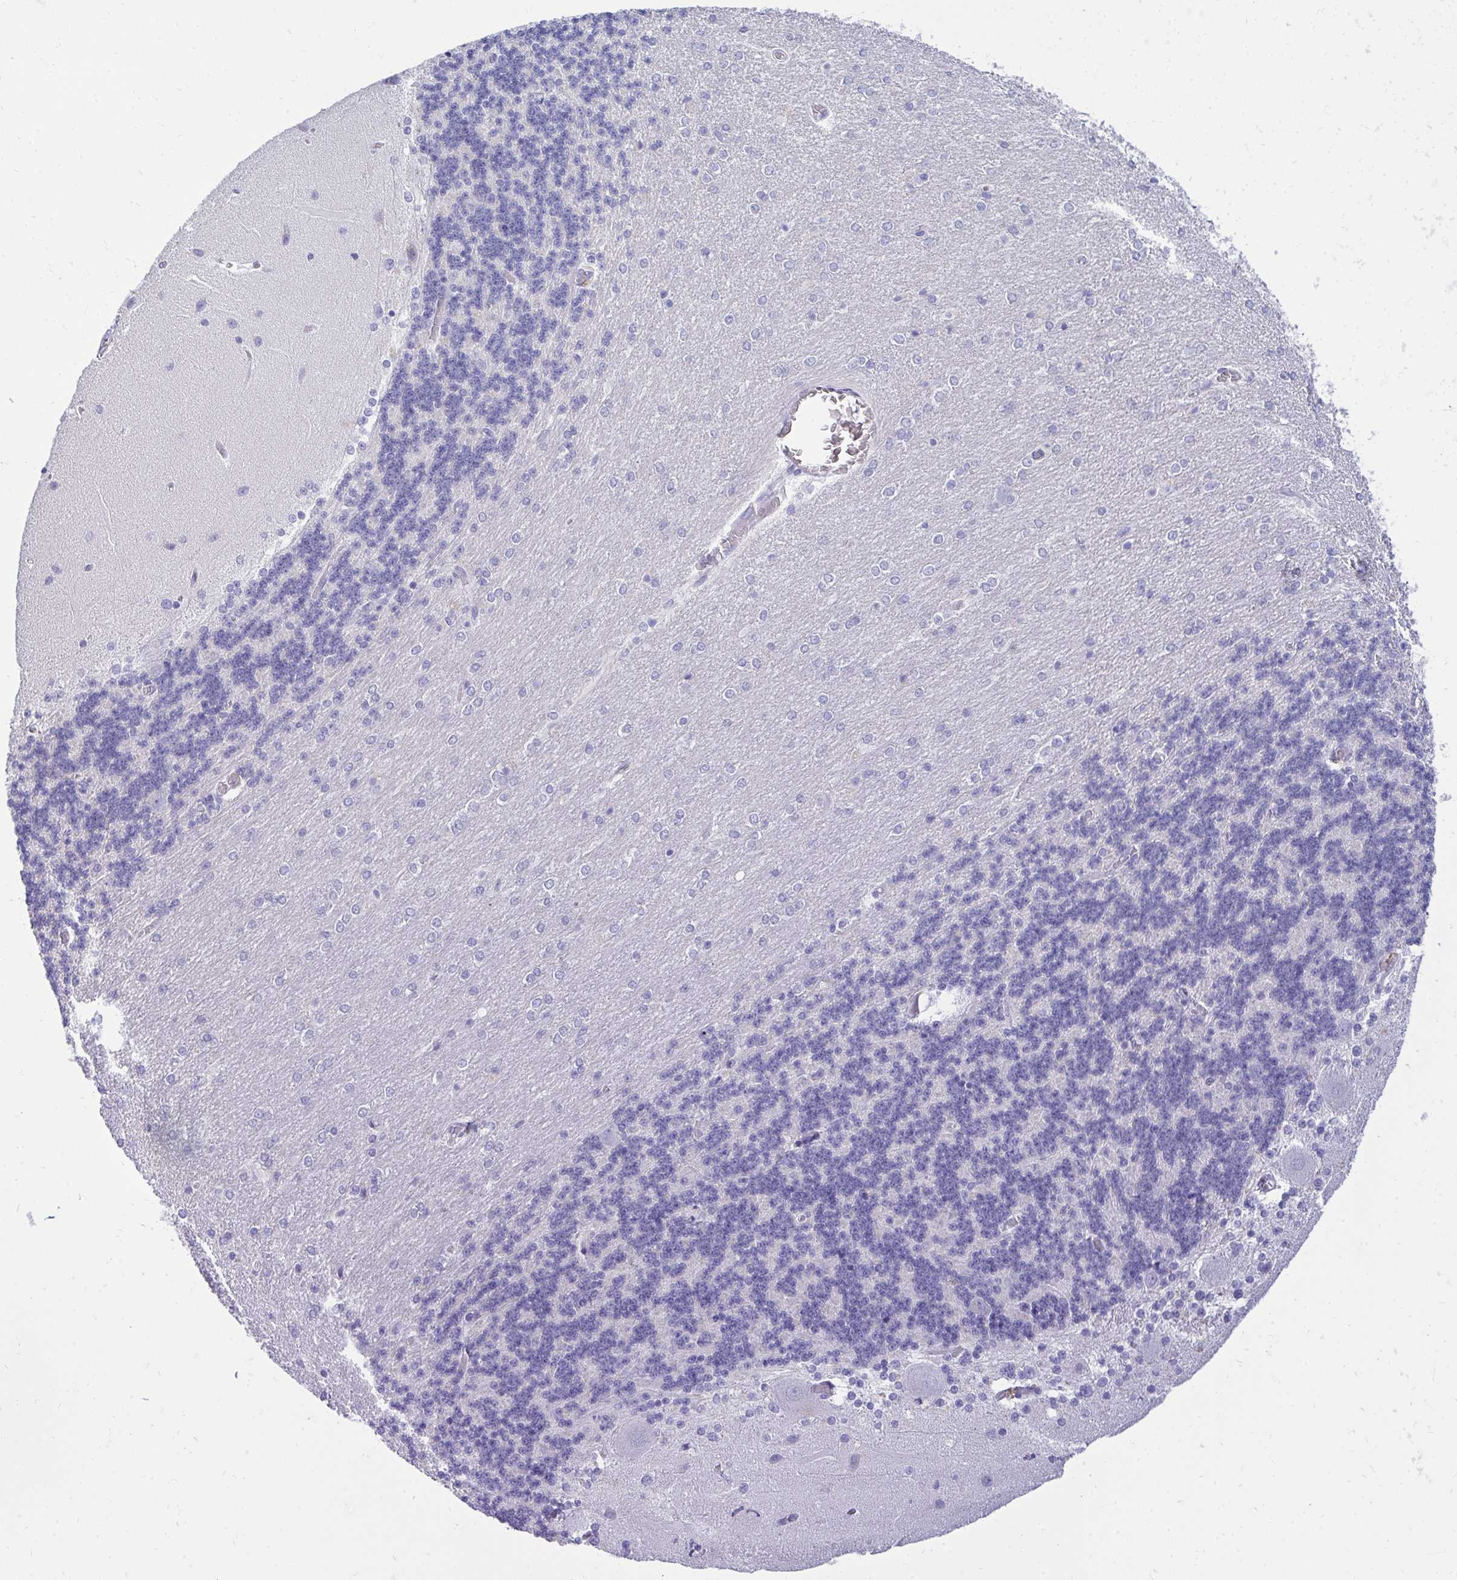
{"staining": {"intensity": "negative", "quantity": "none", "location": "none"}, "tissue": "cerebellum", "cell_type": "Cells in granular layer", "image_type": "normal", "snomed": [{"axis": "morphology", "description": "Normal tissue, NOS"}, {"axis": "topography", "description": "Cerebellum"}], "caption": "Cerebellum stained for a protein using IHC exhibits no positivity cells in granular layer.", "gene": "AIG1", "patient": {"sex": "female", "age": 54}}